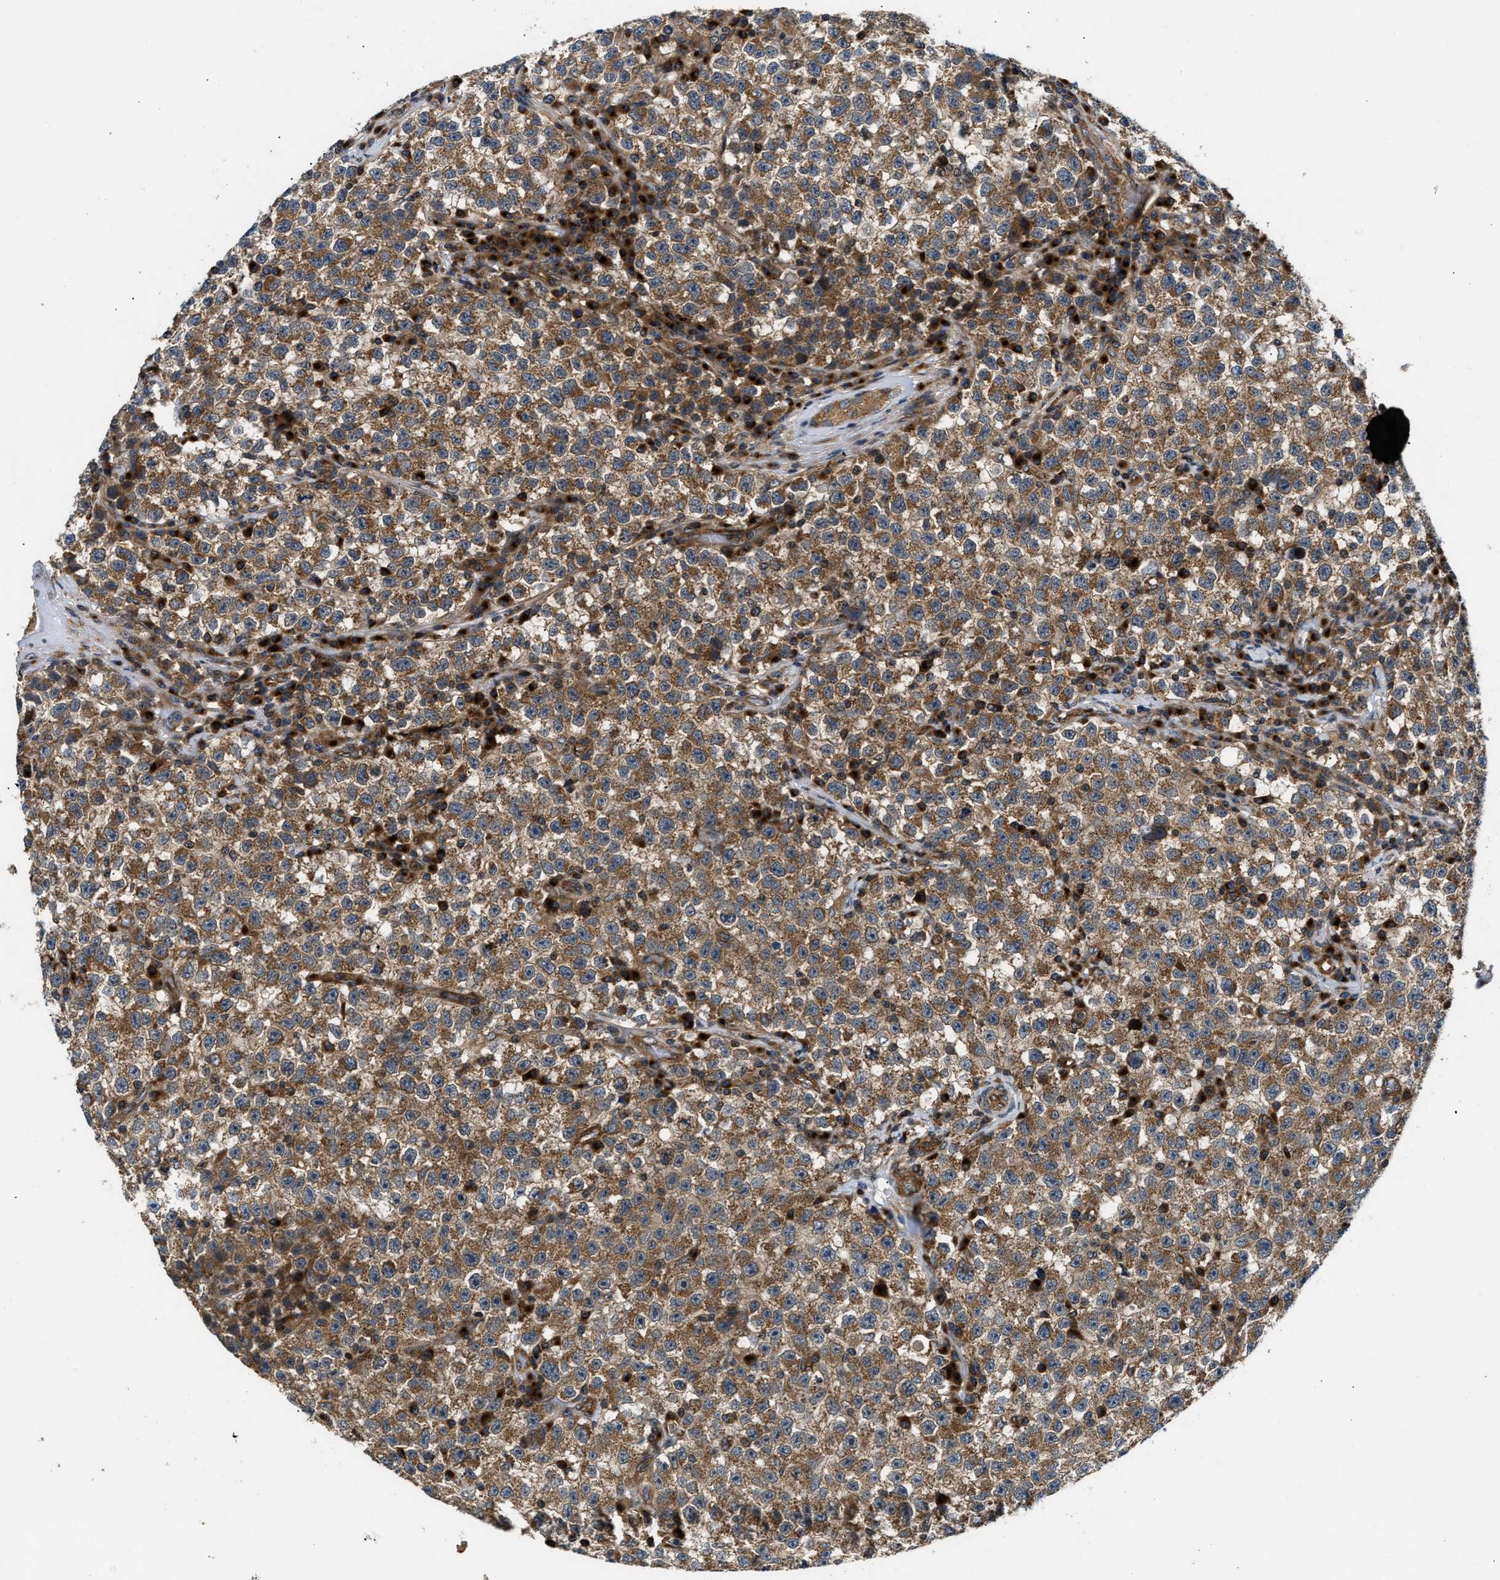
{"staining": {"intensity": "moderate", "quantity": ">75%", "location": "cytoplasmic/membranous"}, "tissue": "testis cancer", "cell_type": "Tumor cells", "image_type": "cancer", "snomed": [{"axis": "morphology", "description": "Seminoma, NOS"}, {"axis": "topography", "description": "Testis"}], "caption": "A histopathology image of testis seminoma stained for a protein reveals moderate cytoplasmic/membranous brown staining in tumor cells.", "gene": "PNPLA8", "patient": {"sex": "male", "age": 22}}